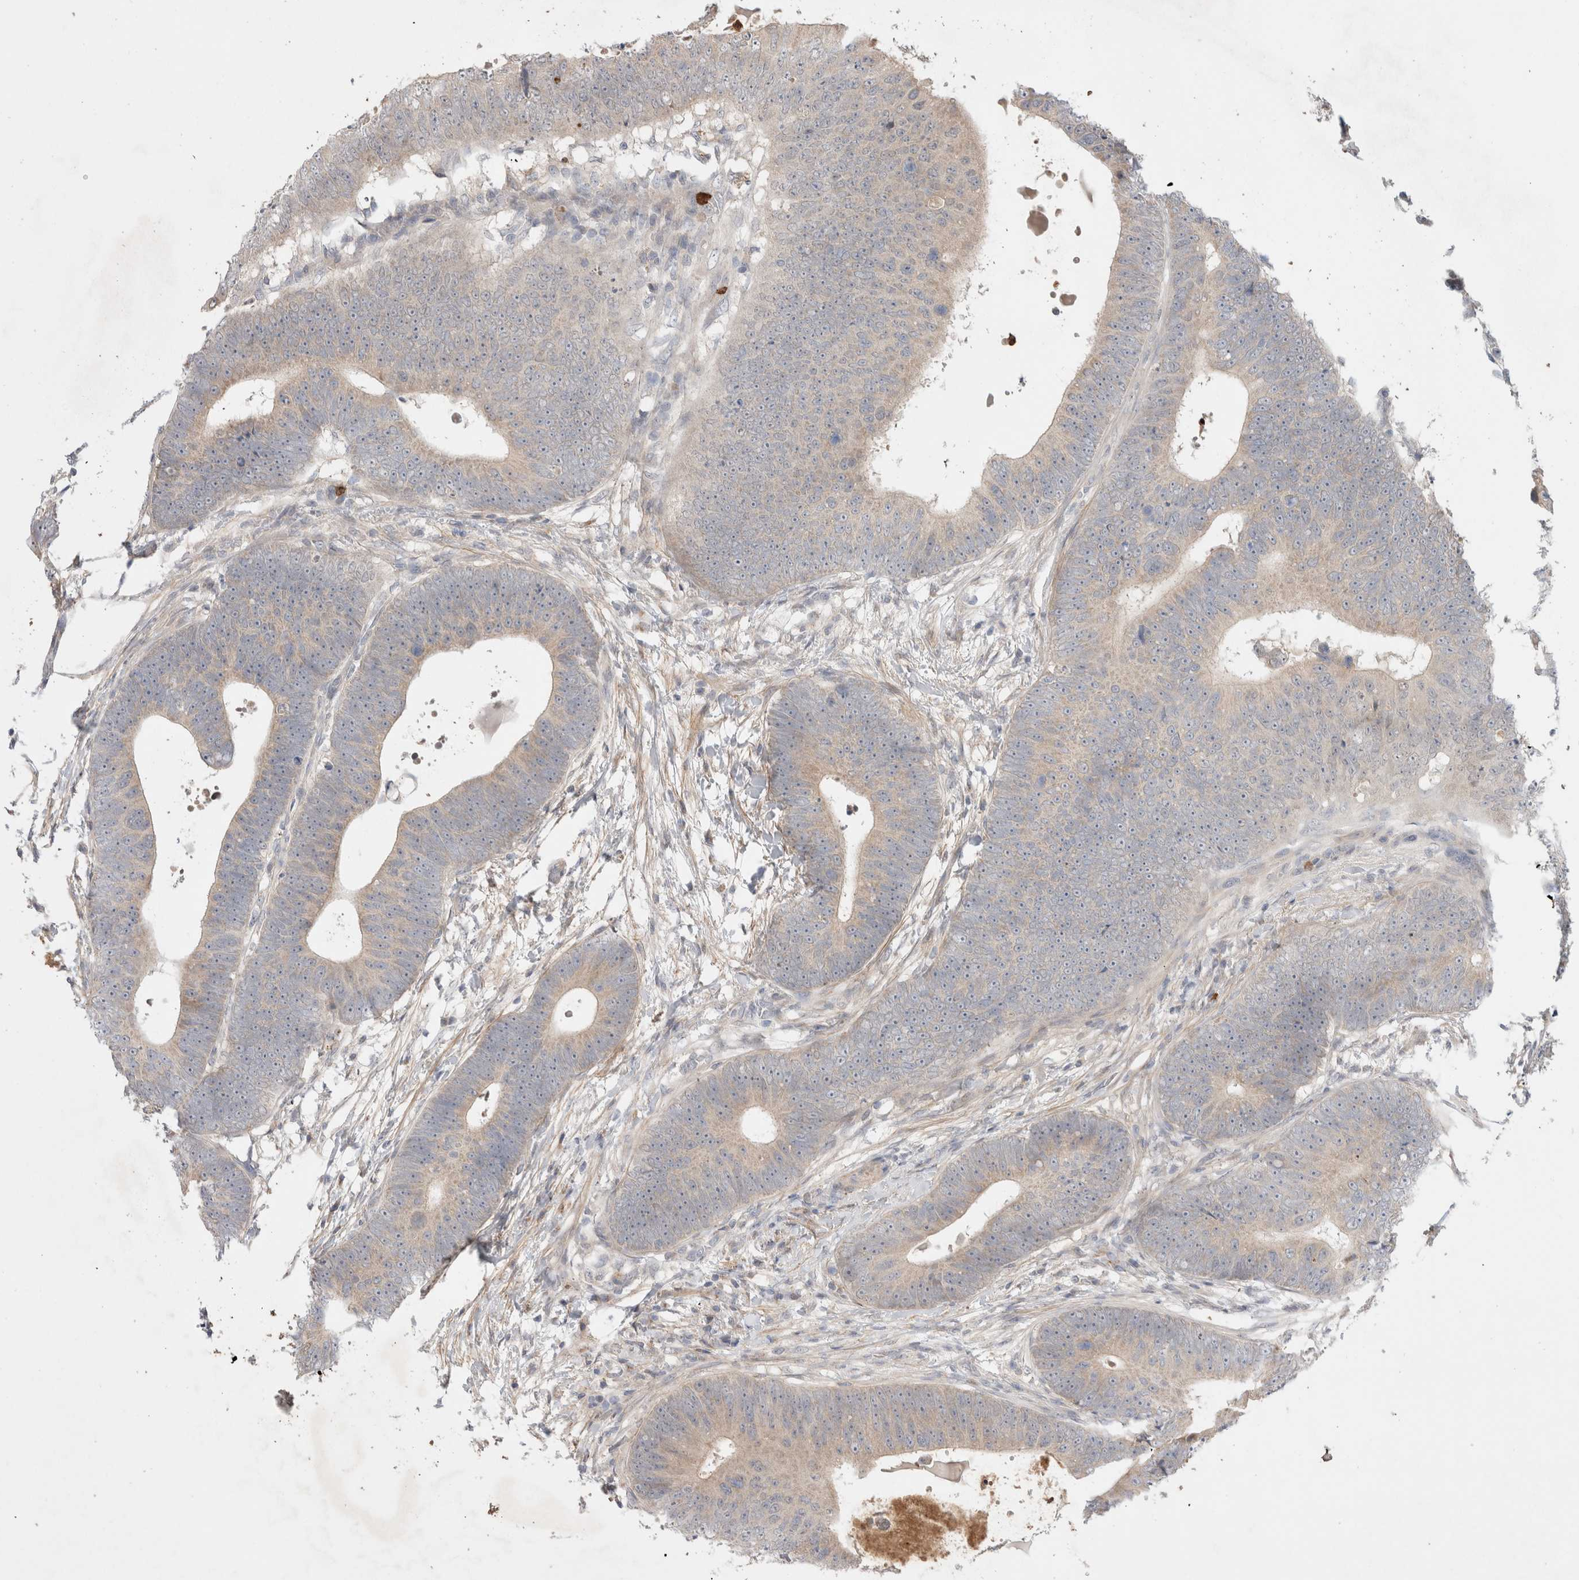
{"staining": {"intensity": "weak", "quantity": "<25%", "location": "cytoplasmic/membranous"}, "tissue": "colorectal cancer", "cell_type": "Tumor cells", "image_type": "cancer", "snomed": [{"axis": "morphology", "description": "Adenocarcinoma, NOS"}, {"axis": "topography", "description": "Colon"}], "caption": "Immunohistochemistry photomicrograph of human colorectal adenocarcinoma stained for a protein (brown), which displays no expression in tumor cells. (DAB immunohistochemistry visualized using brightfield microscopy, high magnification).", "gene": "GSDMB", "patient": {"sex": "male", "age": 56}}